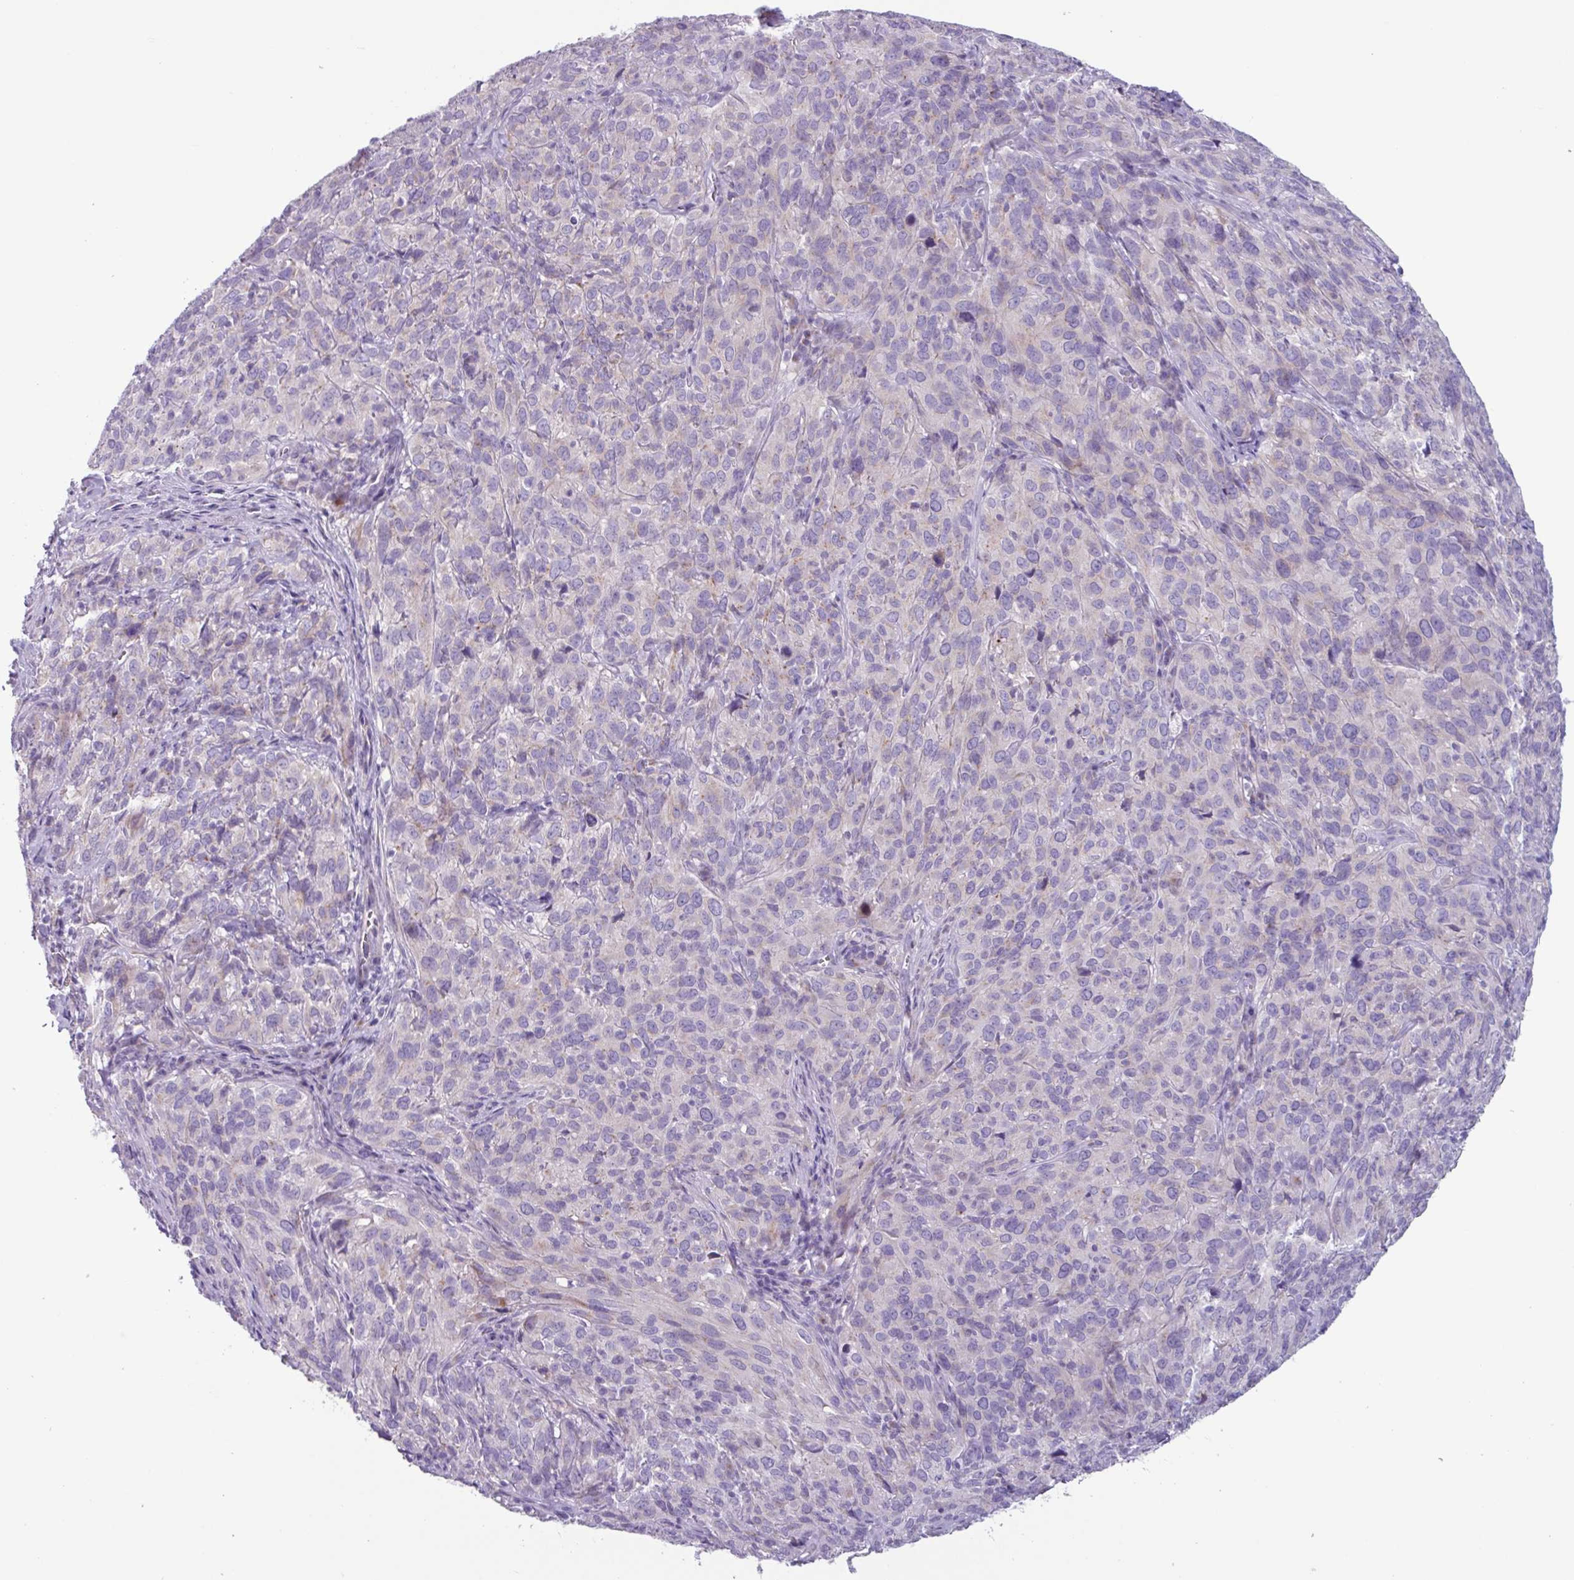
{"staining": {"intensity": "weak", "quantity": "<25%", "location": "cytoplasmic/membranous"}, "tissue": "cervical cancer", "cell_type": "Tumor cells", "image_type": "cancer", "snomed": [{"axis": "morphology", "description": "Squamous cell carcinoma, NOS"}, {"axis": "topography", "description": "Cervix"}], "caption": "High magnification brightfield microscopy of cervical squamous cell carcinoma stained with DAB (brown) and counterstained with hematoxylin (blue): tumor cells show no significant expression.", "gene": "ADGRE1", "patient": {"sex": "female", "age": 51}}